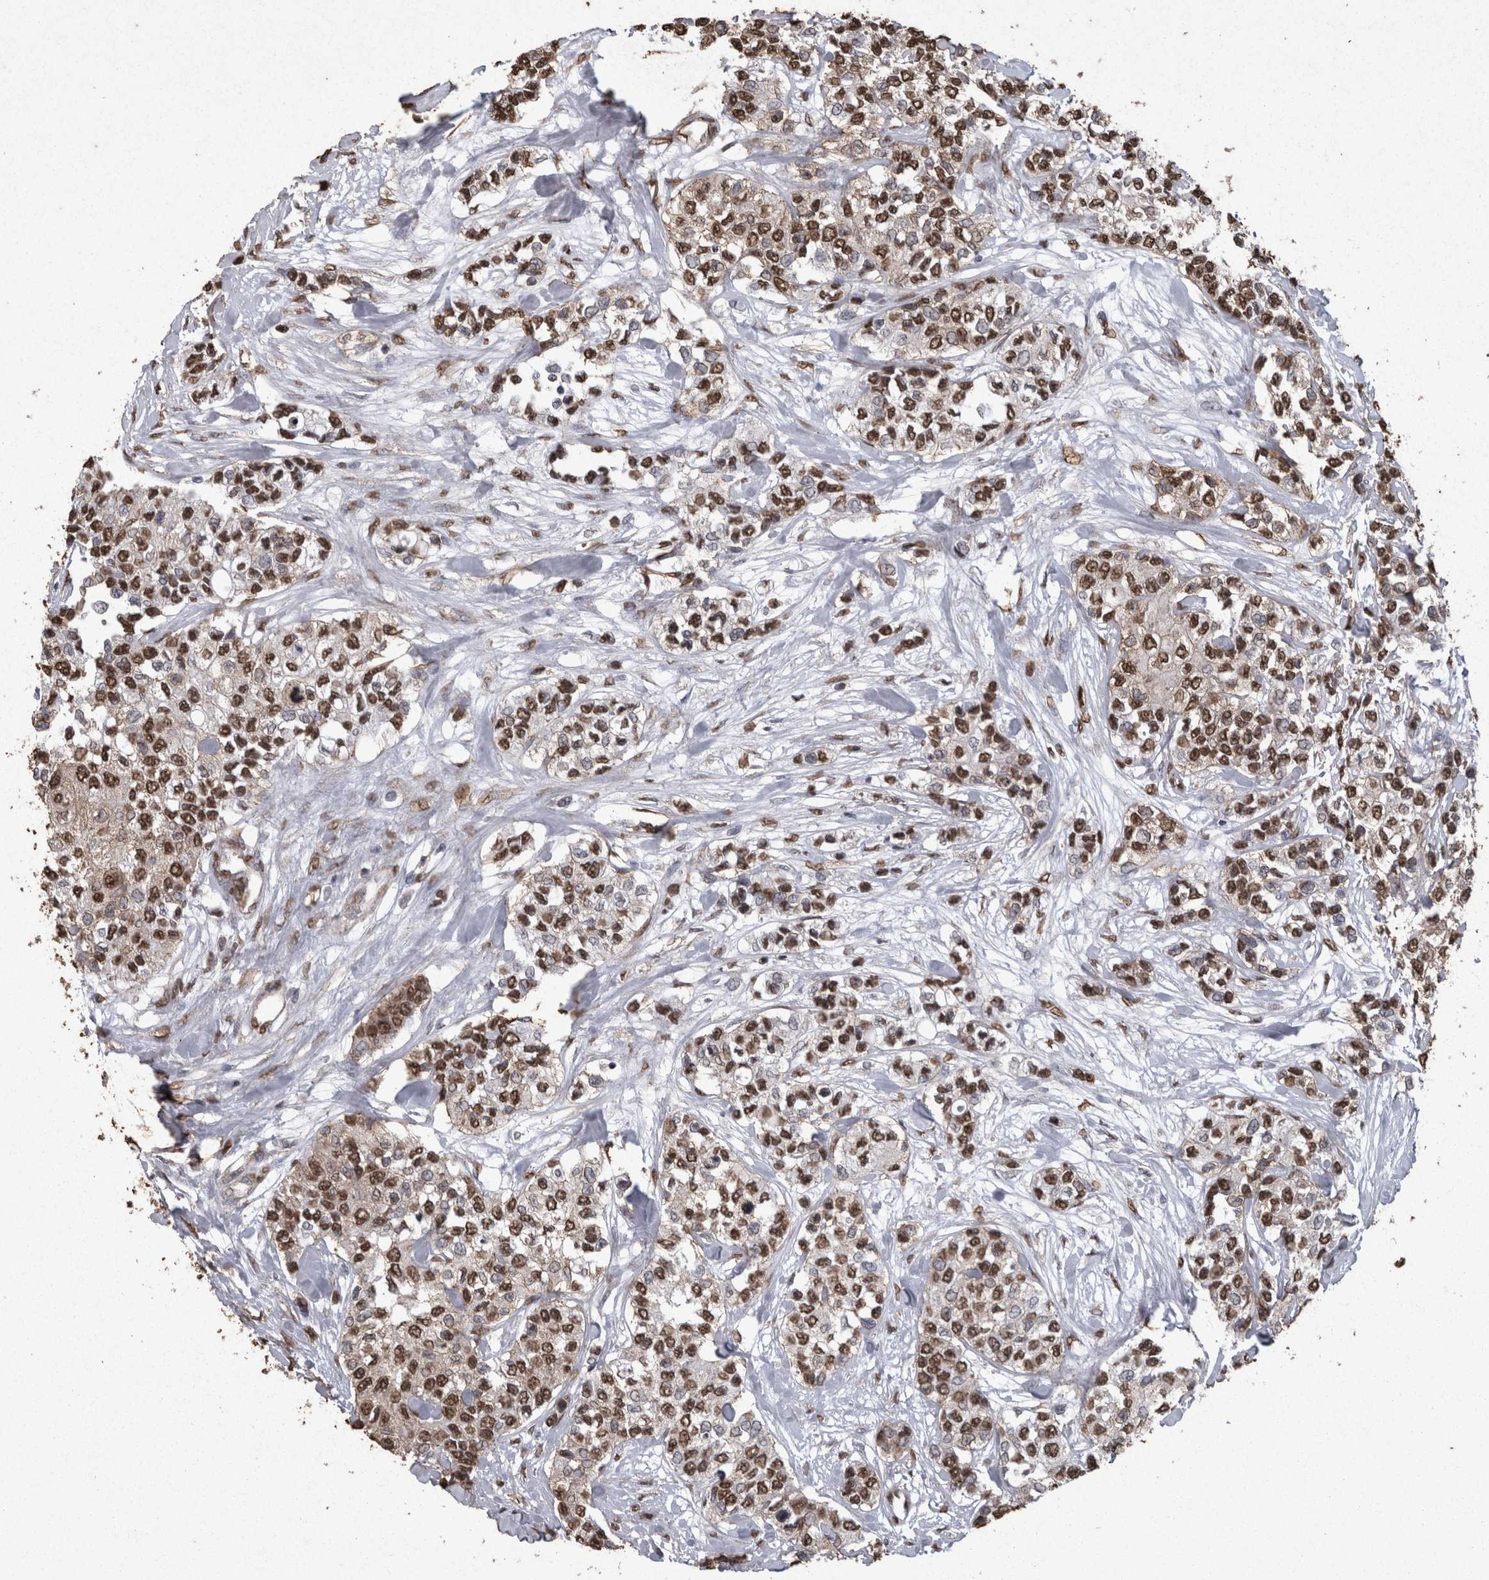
{"staining": {"intensity": "strong", "quantity": ">75%", "location": "cytoplasmic/membranous,nuclear"}, "tissue": "urothelial cancer", "cell_type": "Tumor cells", "image_type": "cancer", "snomed": [{"axis": "morphology", "description": "Urothelial carcinoma, High grade"}, {"axis": "topography", "description": "Urinary bladder"}], "caption": "There is high levels of strong cytoplasmic/membranous and nuclear expression in tumor cells of urothelial cancer, as demonstrated by immunohistochemical staining (brown color).", "gene": "SMAD7", "patient": {"sex": "female", "age": 56}}